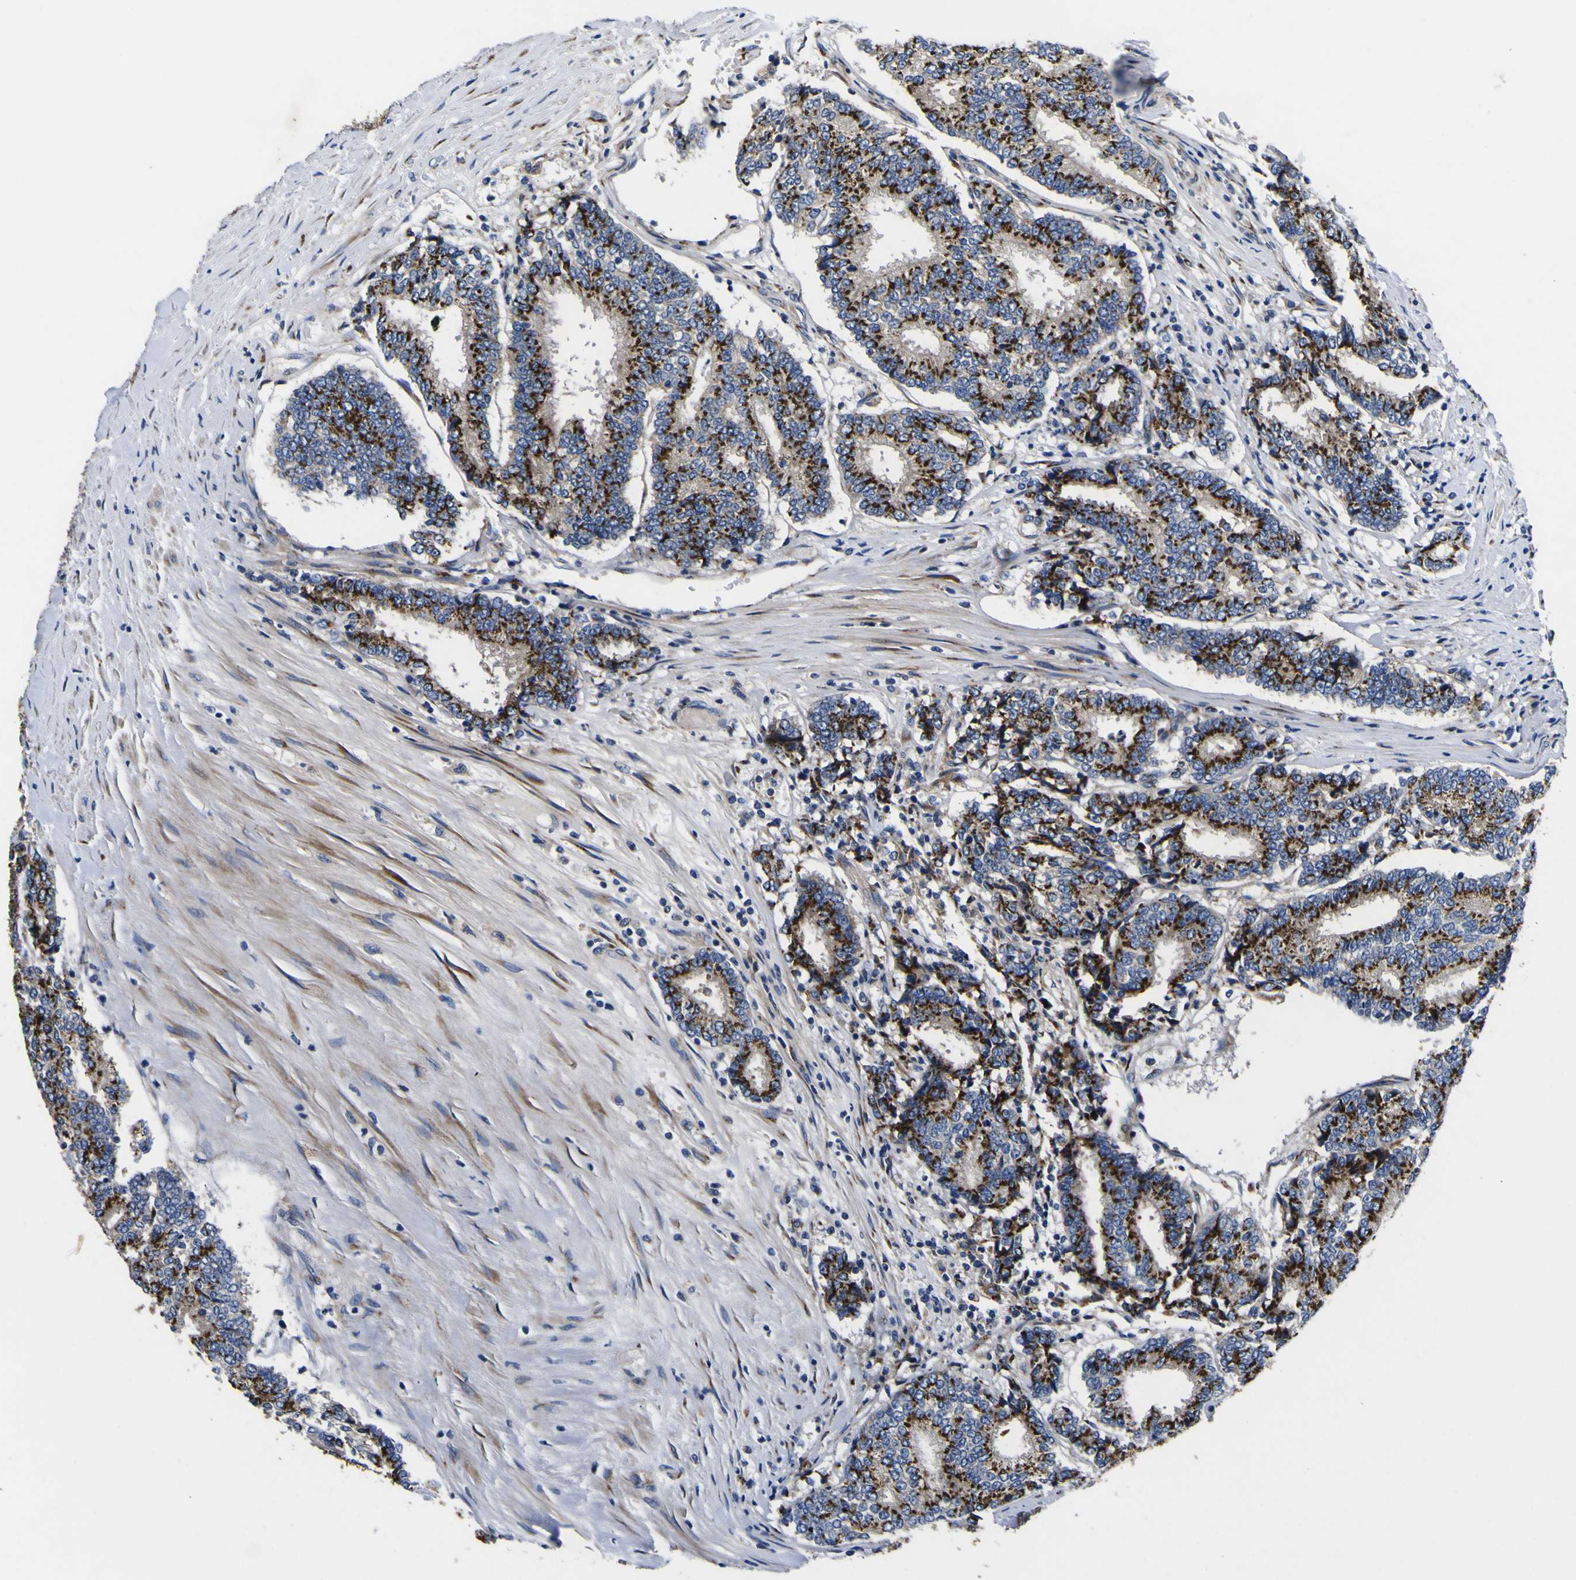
{"staining": {"intensity": "strong", "quantity": ">75%", "location": "cytoplasmic/membranous"}, "tissue": "prostate cancer", "cell_type": "Tumor cells", "image_type": "cancer", "snomed": [{"axis": "morphology", "description": "Normal tissue, NOS"}, {"axis": "morphology", "description": "Adenocarcinoma, High grade"}, {"axis": "topography", "description": "Prostate"}, {"axis": "topography", "description": "Seminal veicle"}], "caption": "Protein expression analysis of human prostate cancer (adenocarcinoma (high-grade)) reveals strong cytoplasmic/membranous staining in about >75% of tumor cells. (Brightfield microscopy of DAB IHC at high magnification).", "gene": "COA1", "patient": {"sex": "male", "age": 55}}